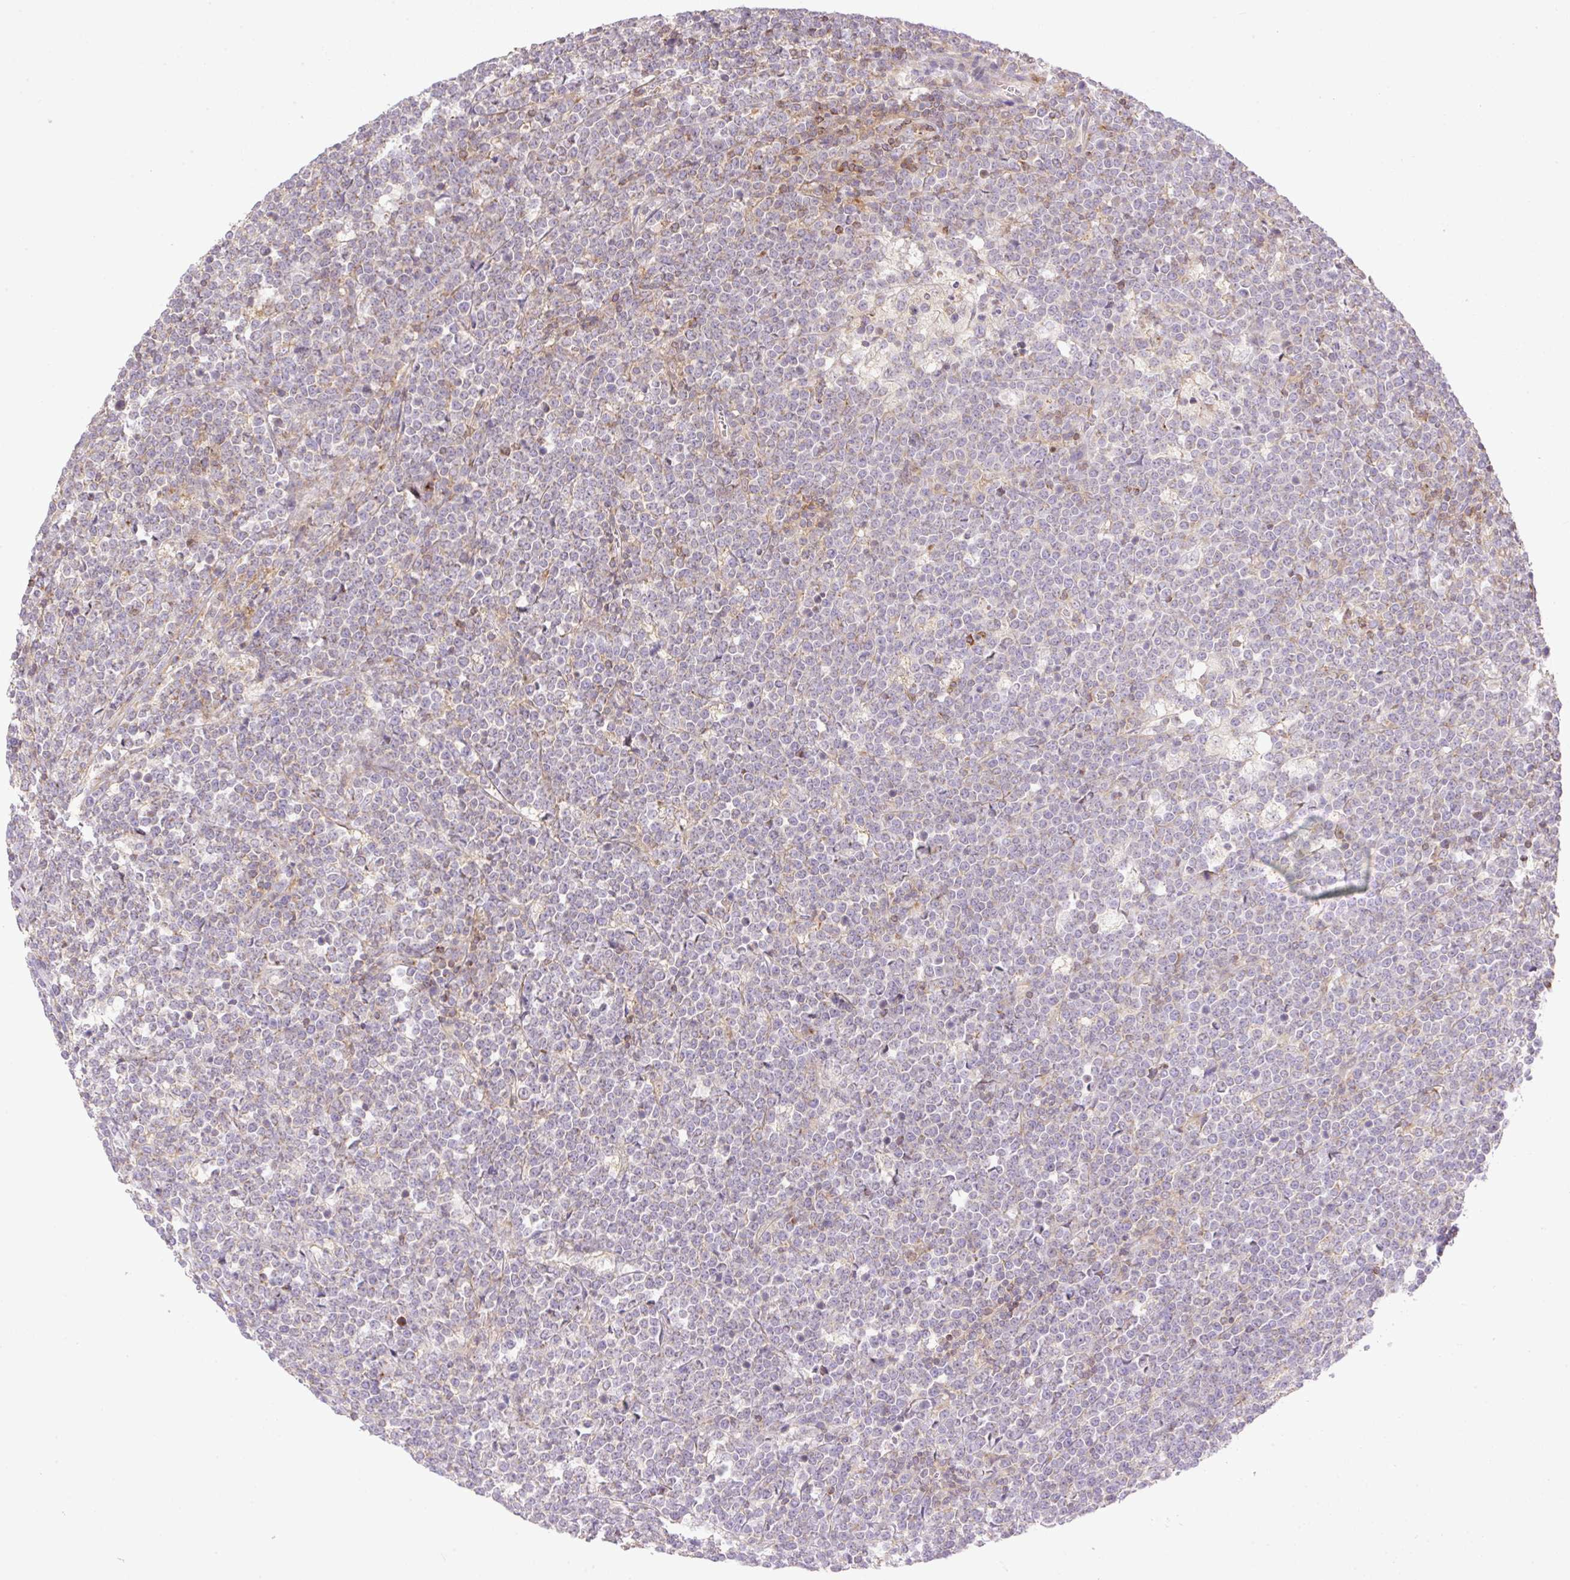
{"staining": {"intensity": "negative", "quantity": "none", "location": "none"}, "tissue": "lymphoma", "cell_type": "Tumor cells", "image_type": "cancer", "snomed": [{"axis": "morphology", "description": "Malignant lymphoma, non-Hodgkin's type, High grade"}, {"axis": "topography", "description": "Small intestine"}], "caption": "Photomicrograph shows no significant protein positivity in tumor cells of lymphoma.", "gene": "VPS25", "patient": {"sex": "male", "age": 8}}